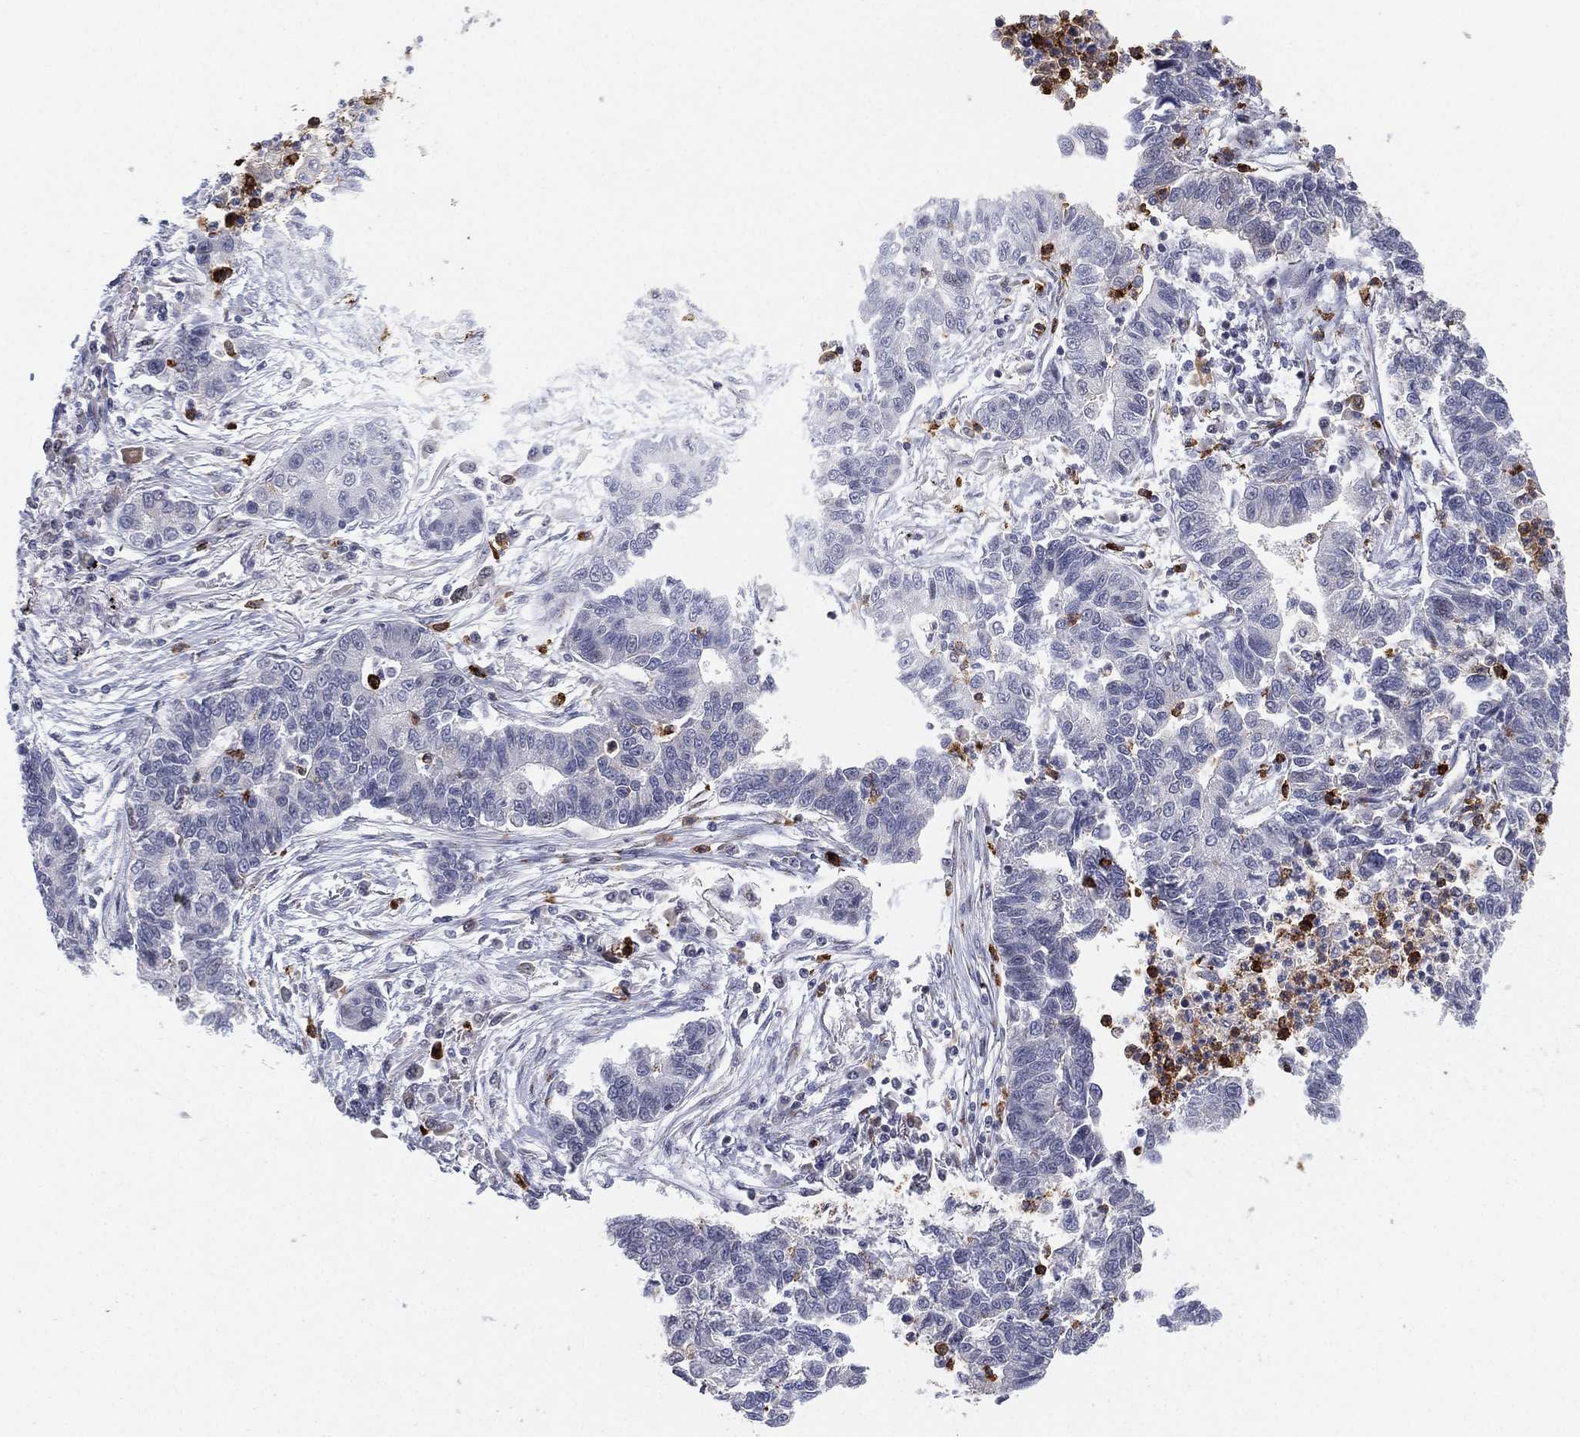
{"staining": {"intensity": "negative", "quantity": "none", "location": "none"}, "tissue": "lung cancer", "cell_type": "Tumor cells", "image_type": "cancer", "snomed": [{"axis": "morphology", "description": "Adenocarcinoma, NOS"}, {"axis": "topography", "description": "Lung"}], "caption": "An IHC image of lung cancer is shown. There is no staining in tumor cells of lung cancer.", "gene": "CD177", "patient": {"sex": "female", "age": 57}}